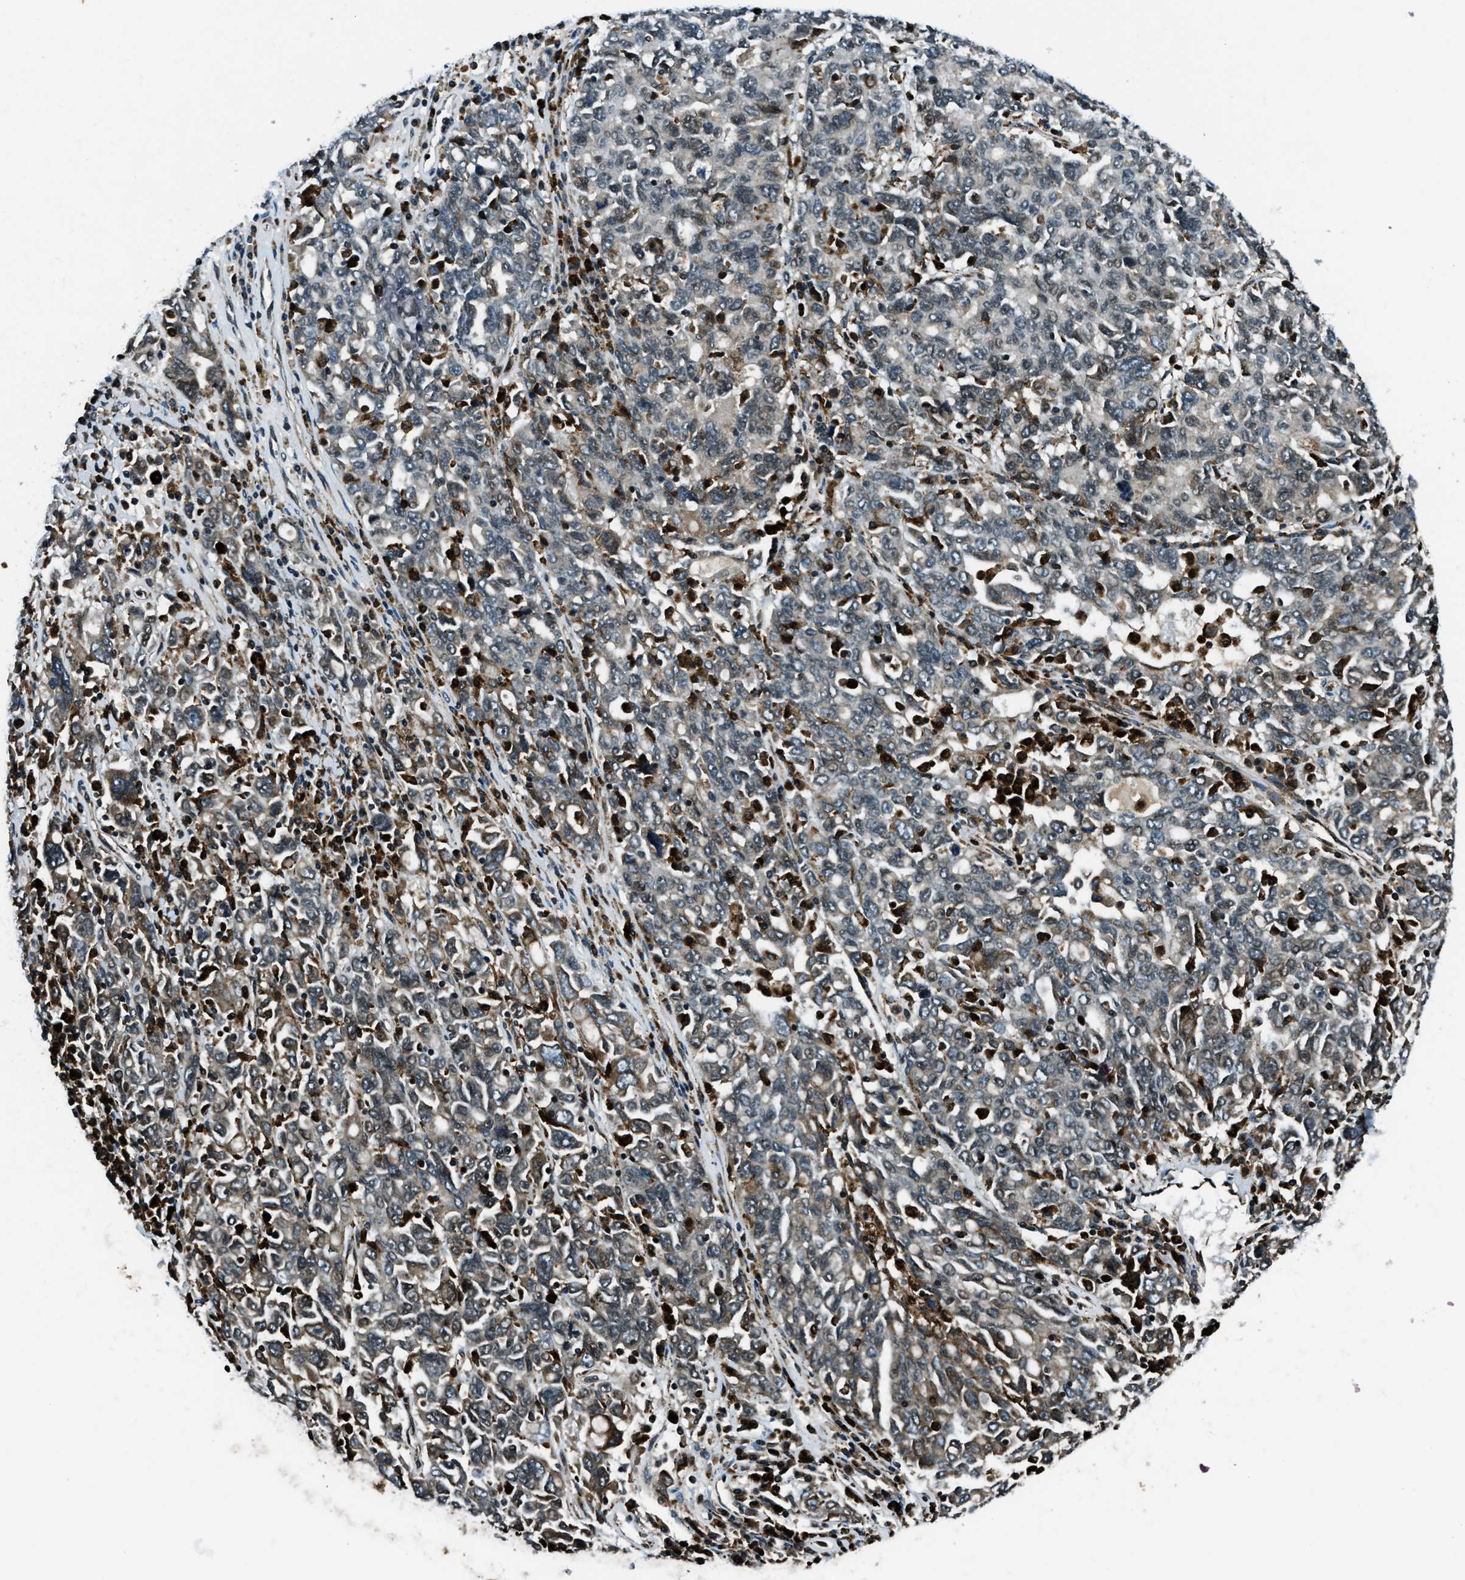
{"staining": {"intensity": "weak", "quantity": "<25%", "location": "cytoplasmic/membranous,nuclear"}, "tissue": "ovarian cancer", "cell_type": "Tumor cells", "image_type": "cancer", "snomed": [{"axis": "morphology", "description": "Carcinoma, endometroid"}, {"axis": "topography", "description": "Ovary"}], "caption": "There is no significant staining in tumor cells of ovarian endometroid carcinoma.", "gene": "ACTL9", "patient": {"sex": "female", "age": 62}}